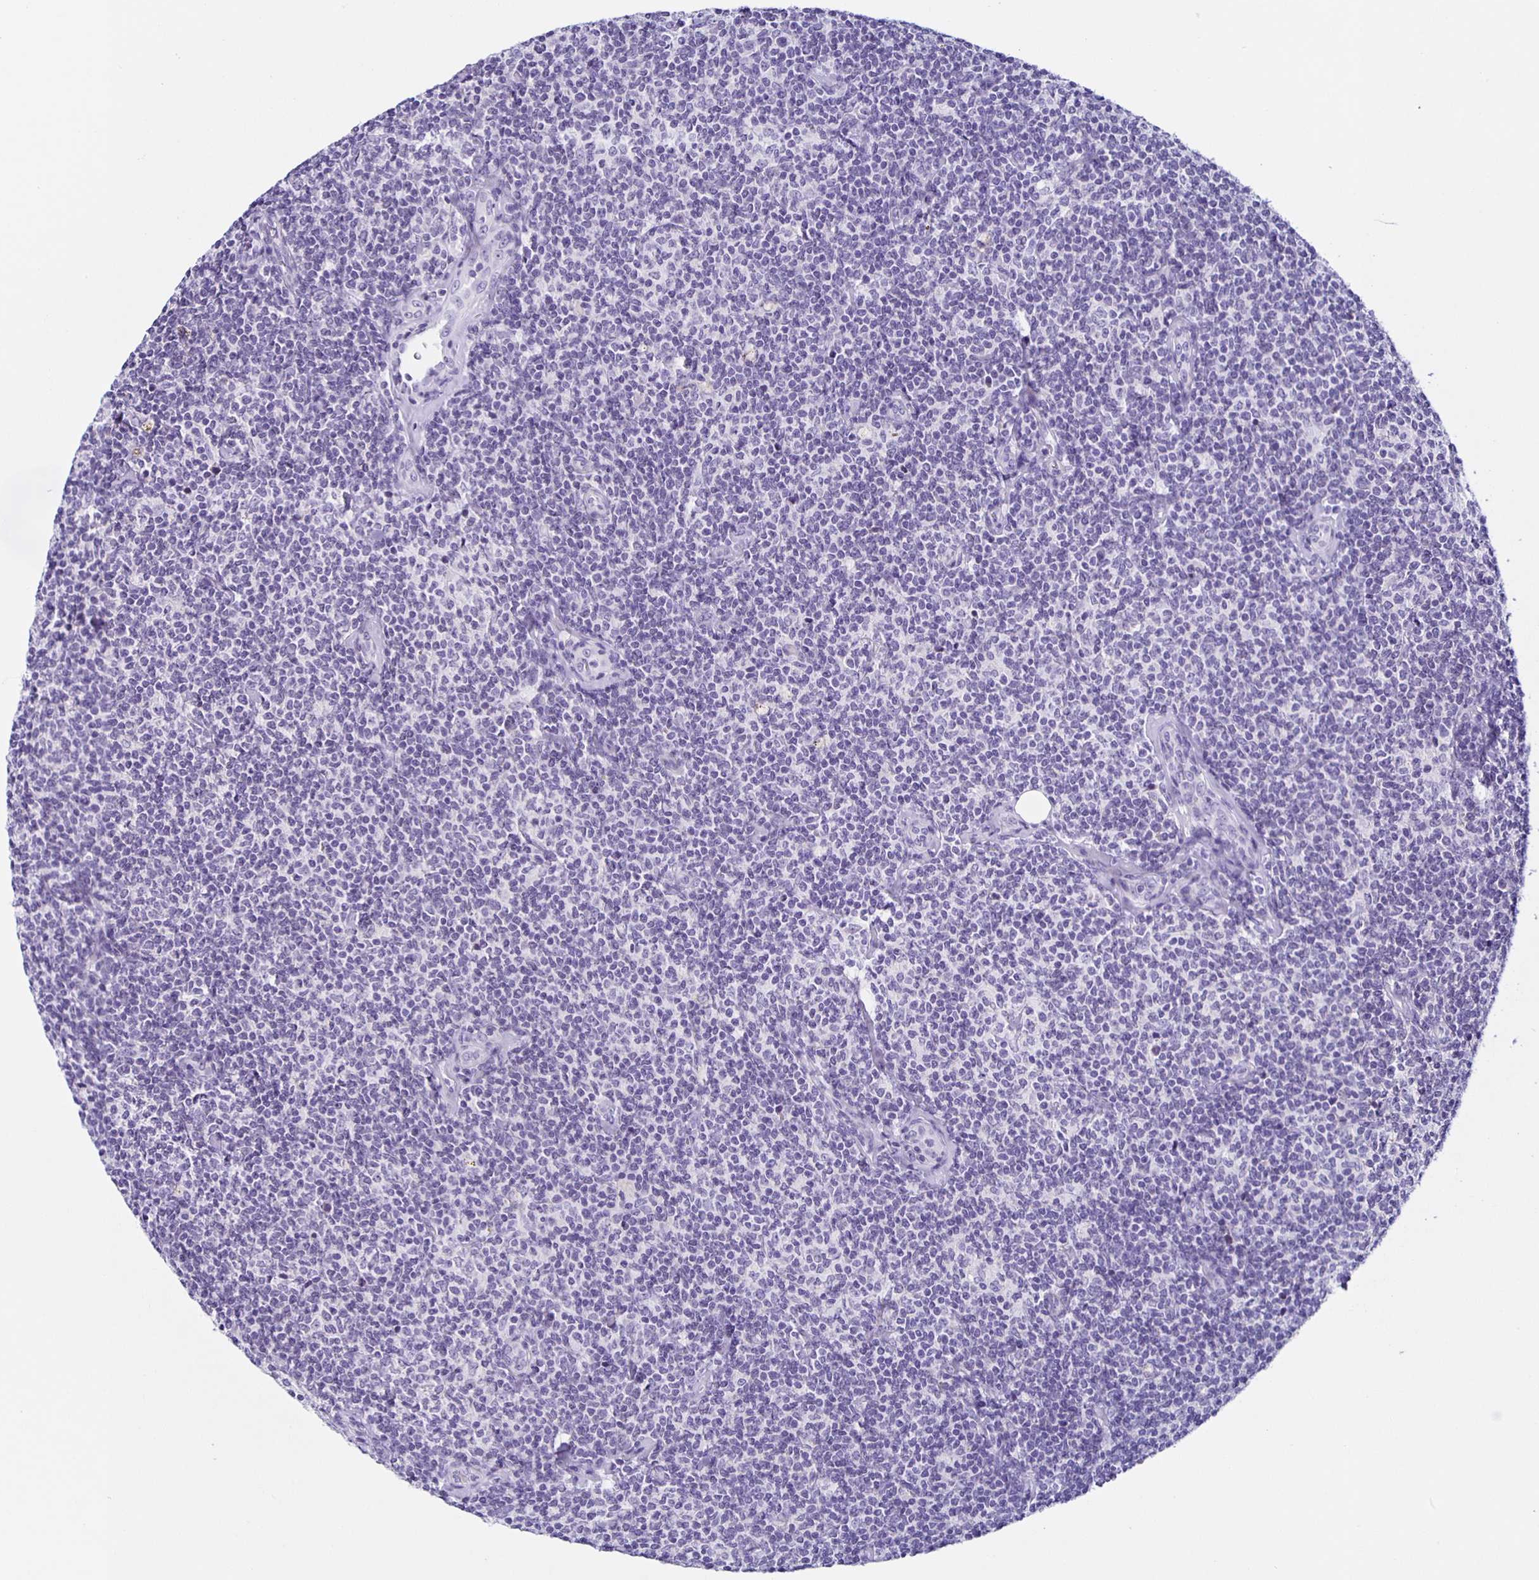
{"staining": {"intensity": "negative", "quantity": "none", "location": "none"}, "tissue": "lymphoma", "cell_type": "Tumor cells", "image_type": "cancer", "snomed": [{"axis": "morphology", "description": "Malignant lymphoma, non-Hodgkin's type, Low grade"}, {"axis": "topography", "description": "Lymph node"}], "caption": "DAB immunohistochemical staining of human low-grade malignant lymphoma, non-Hodgkin's type displays no significant positivity in tumor cells.", "gene": "AQP6", "patient": {"sex": "female", "age": 56}}